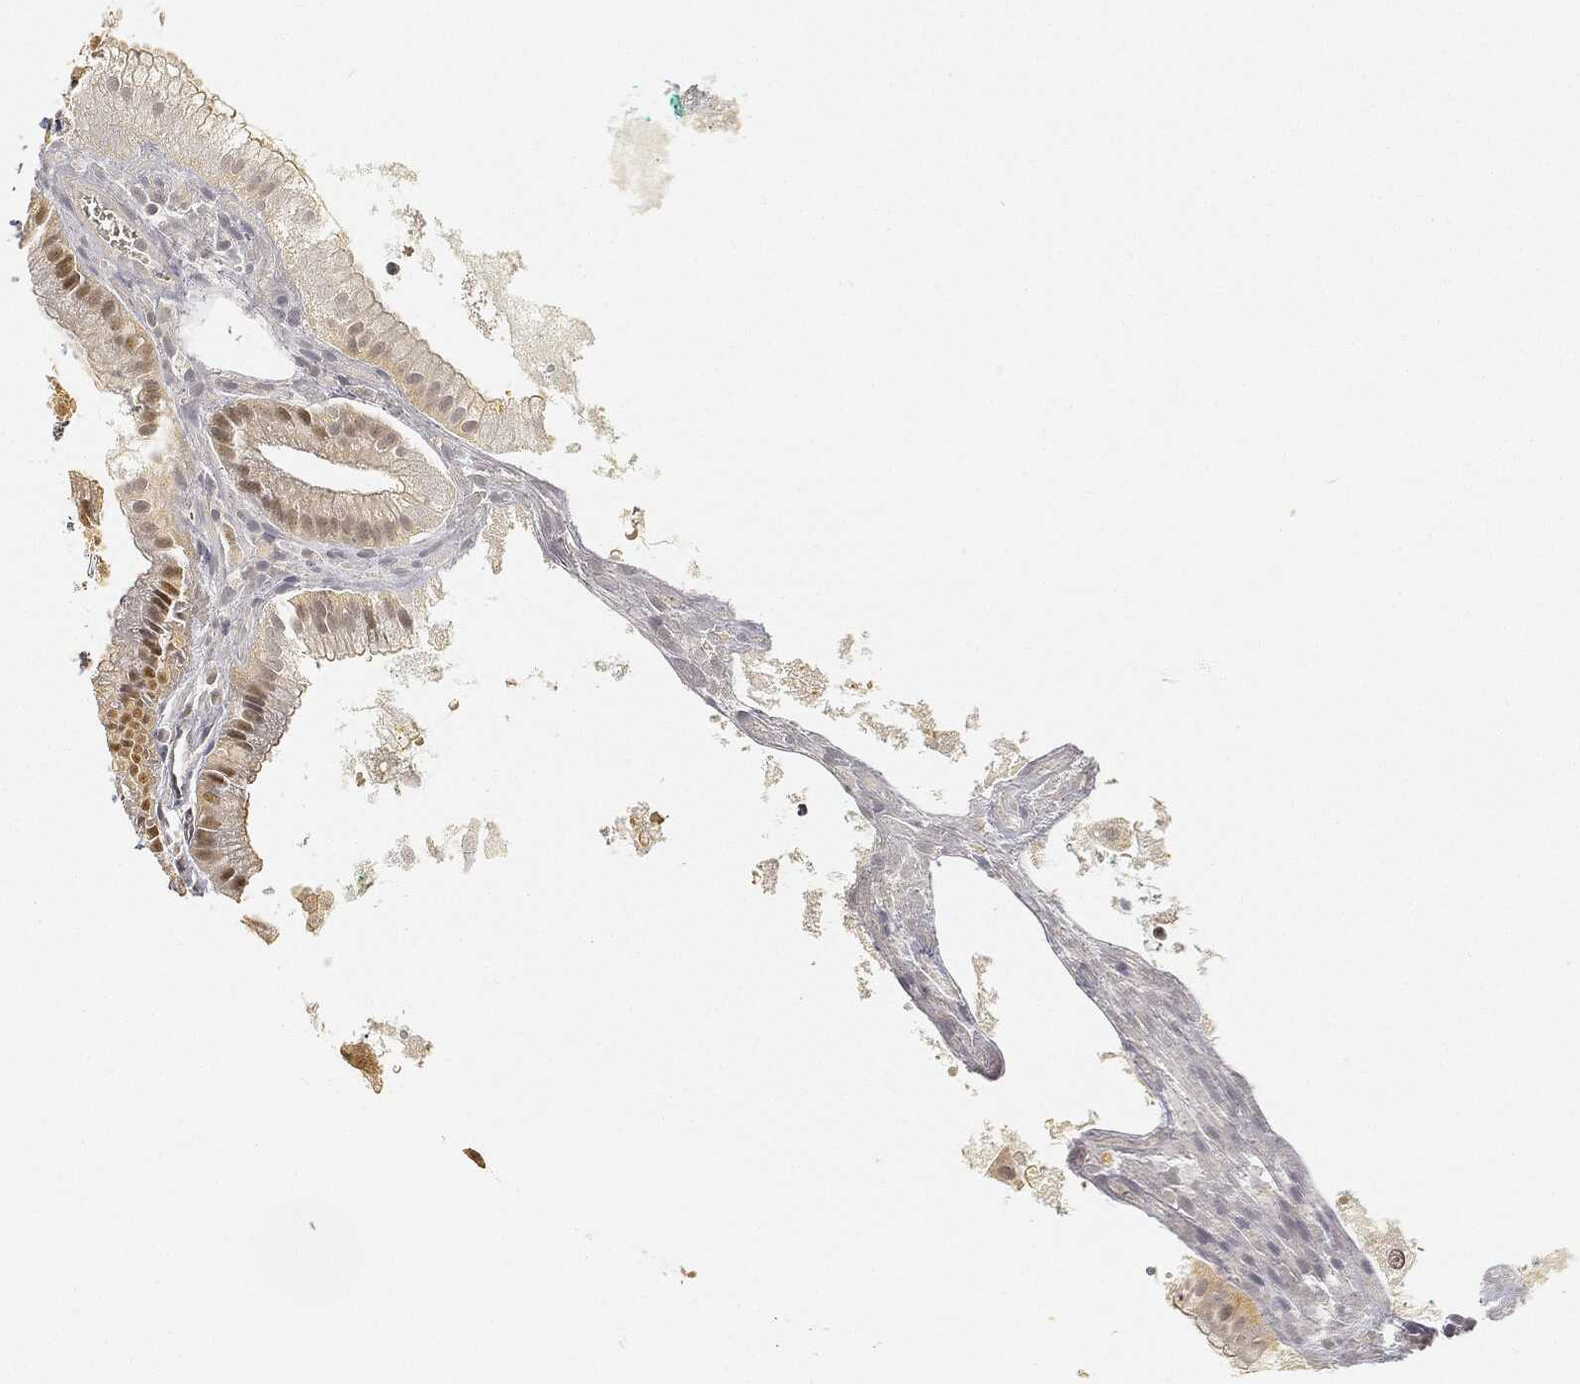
{"staining": {"intensity": "moderate", "quantity": ">75%", "location": "cytoplasmic/membranous,nuclear"}, "tissue": "gallbladder", "cell_type": "Glandular cells", "image_type": "normal", "snomed": [{"axis": "morphology", "description": "Normal tissue, NOS"}, {"axis": "topography", "description": "Gallbladder"}], "caption": "An immunohistochemistry photomicrograph of benign tissue is shown. Protein staining in brown labels moderate cytoplasmic/membranous,nuclear positivity in gallbladder within glandular cells. (DAB (3,3'-diaminobenzidine) IHC, brown staining for protein, blue staining for nuclei).", "gene": "RSRC2", "patient": {"sex": "male", "age": 67}}